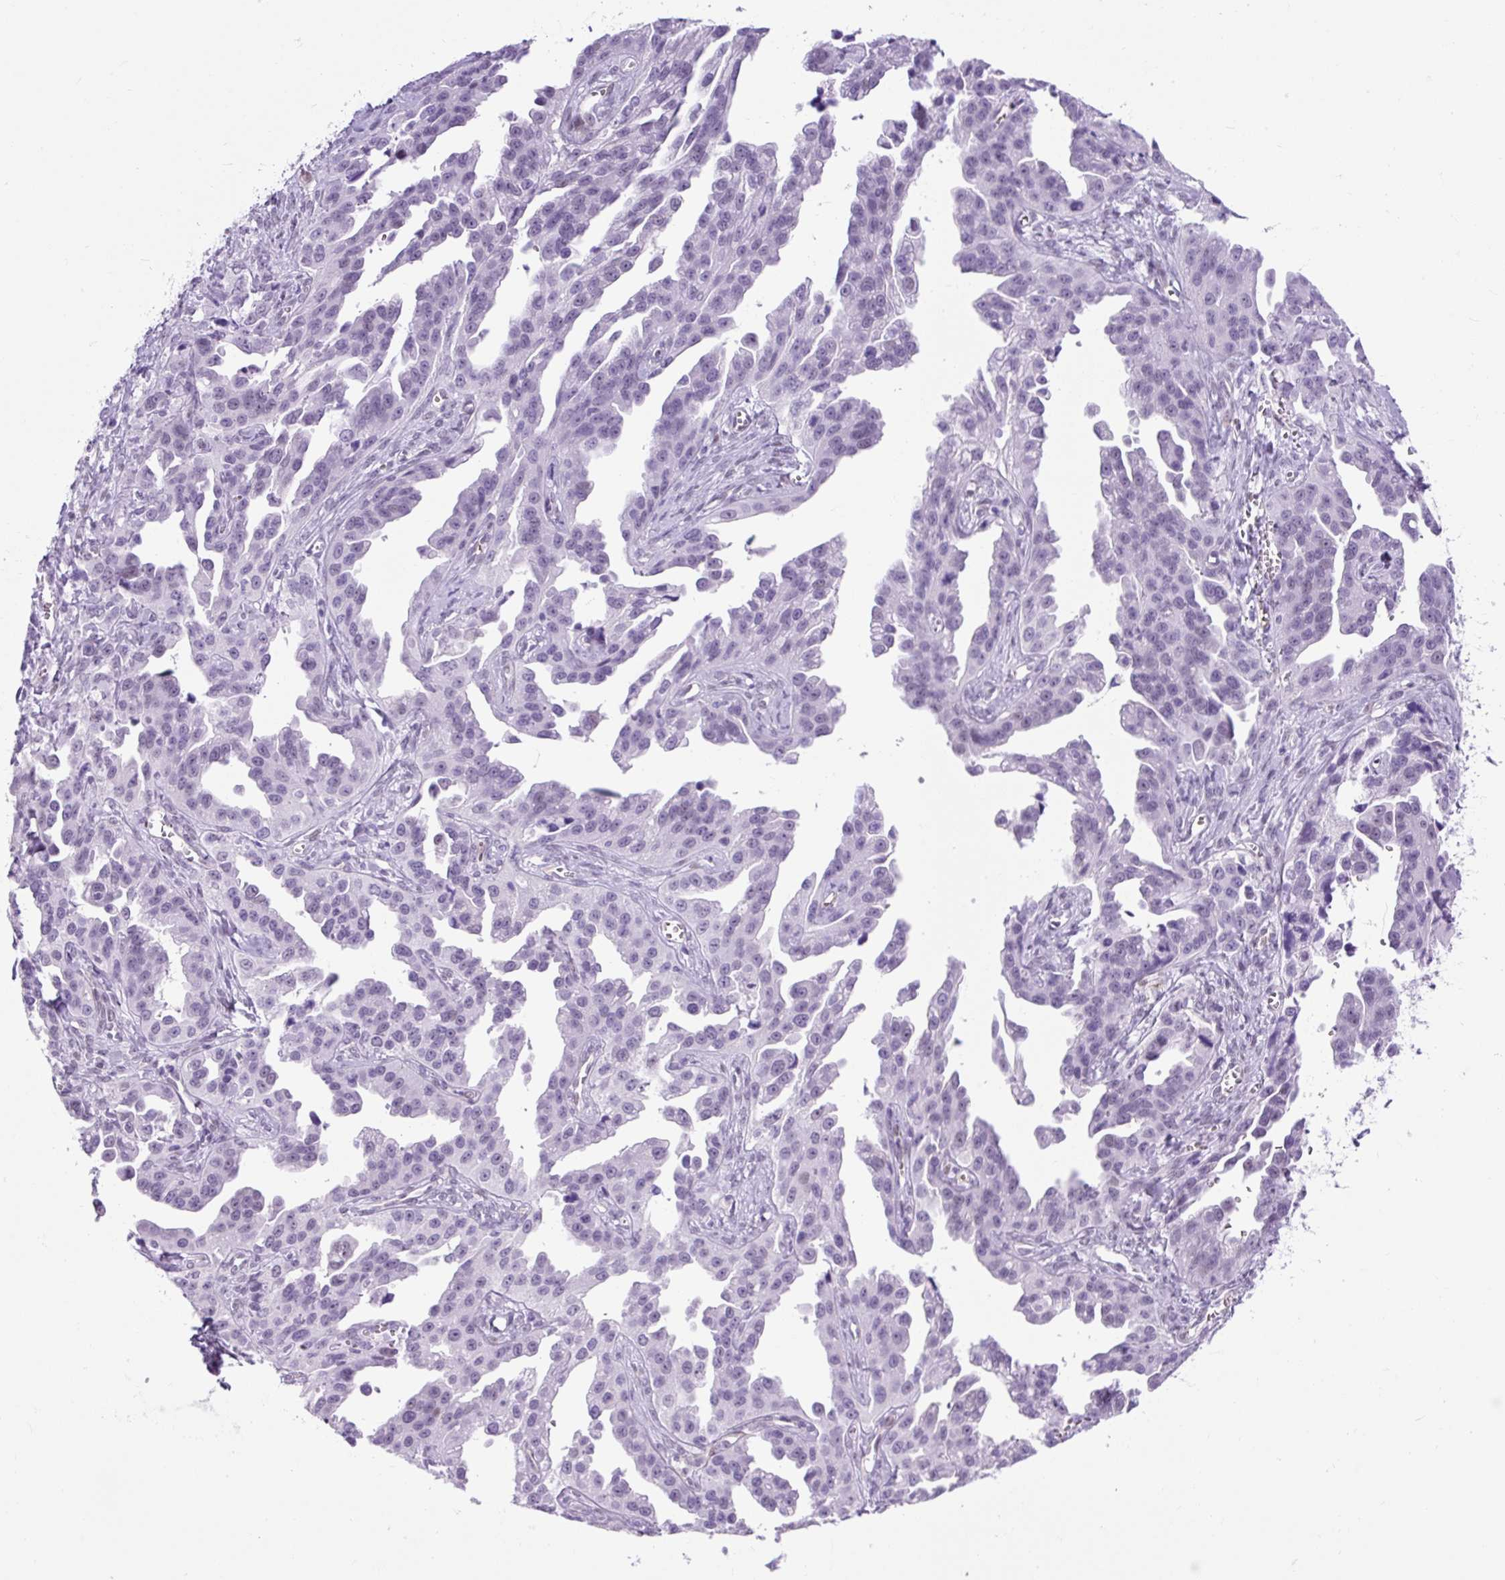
{"staining": {"intensity": "negative", "quantity": "none", "location": "none"}, "tissue": "ovarian cancer", "cell_type": "Tumor cells", "image_type": "cancer", "snomed": [{"axis": "morphology", "description": "Cystadenocarcinoma, serous, NOS"}, {"axis": "topography", "description": "Ovary"}], "caption": "Tumor cells show no significant staining in ovarian cancer (serous cystadenocarcinoma).", "gene": "KRT12", "patient": {"sex": "female", "age": 75}}